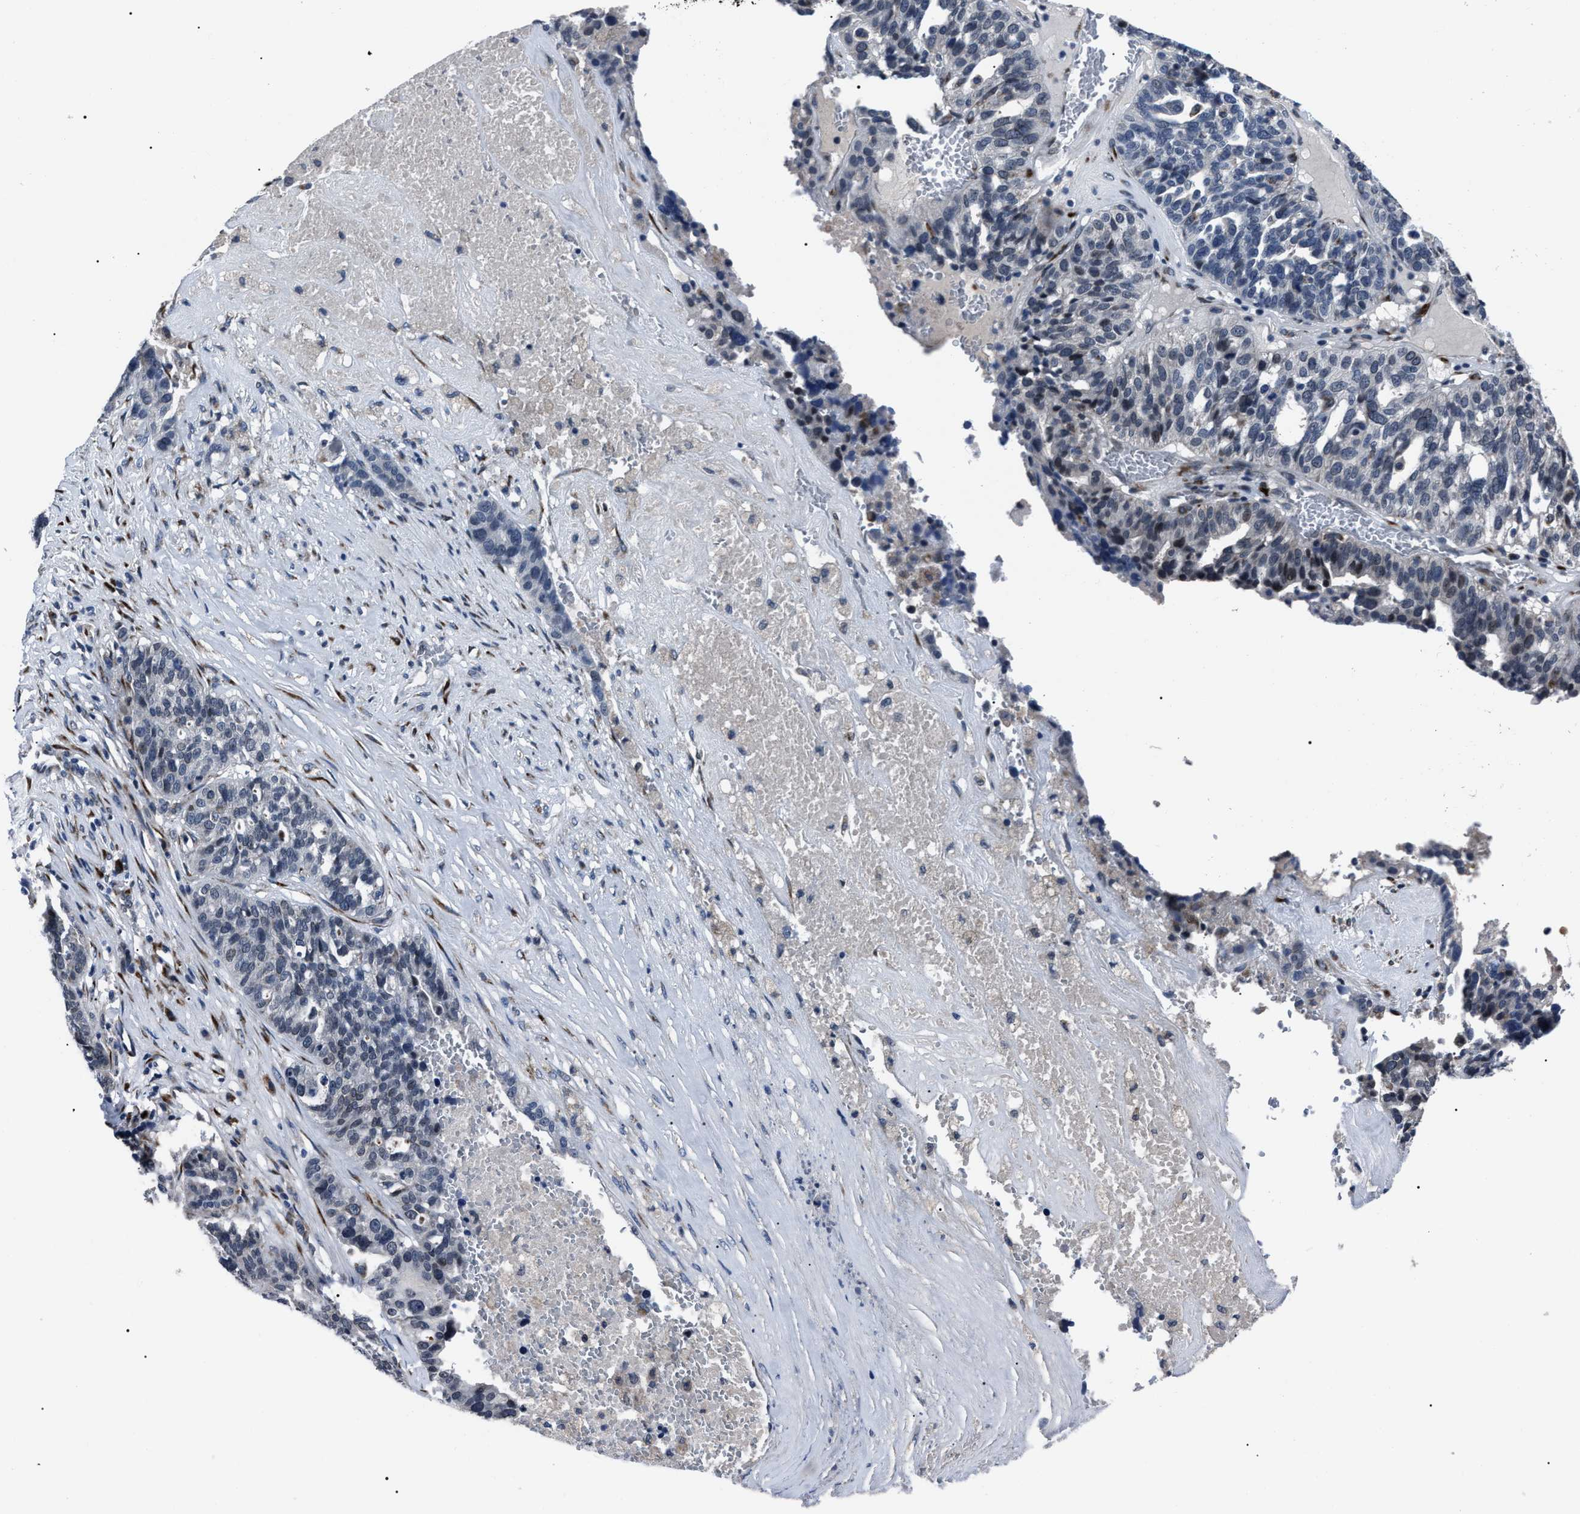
{"staining": {"intensity": "negative", "quantity": "none", "location": "none"}, "tissue": "ovarian cancer", "cell_type": "Tumor cells", "image_type": "cancer", "snomed": [{"axis": "morphology", "description": "Cystadenocarcinoma, serous, NOS"}, {"axis": "topography", "description": "Ovary"}], "caption": "Human ovarian cancer stained for a protein using IHC shows no staining in tumor cells.", "gene": "LRRC14", "patient": {"sex": "female", "age": 59}}